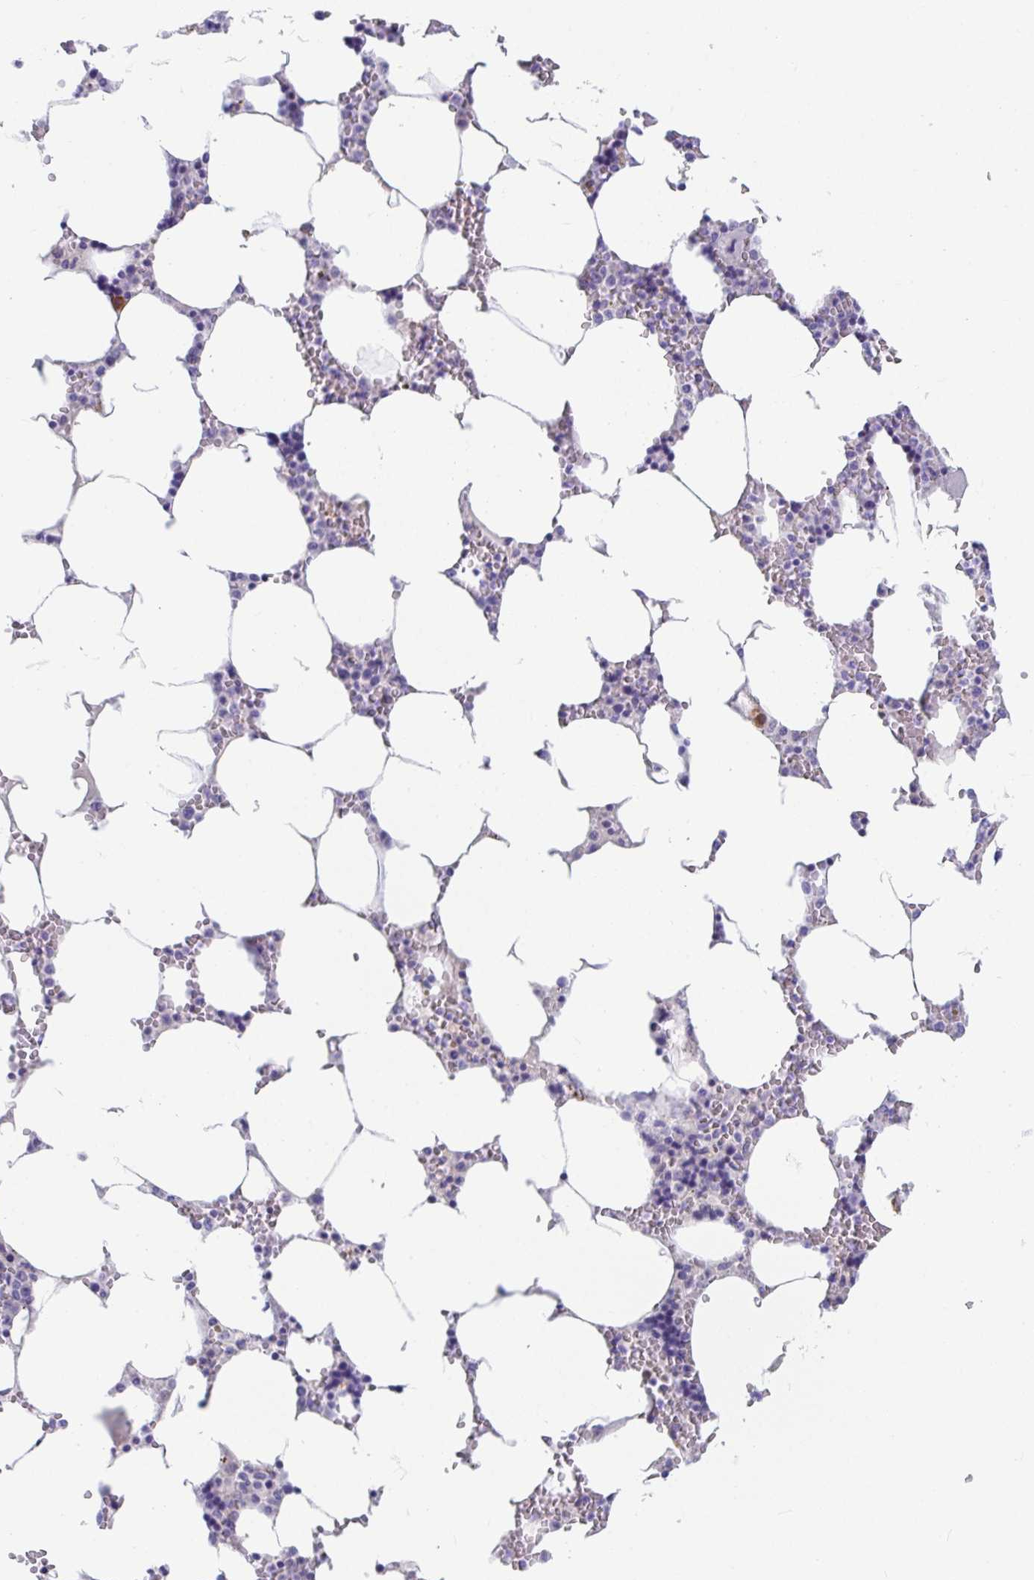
{"staining": {"intensity": "negative", "quantity": "none", "location": "none"}, "tissue": "bone marrow", "cell_type": "Hematopoietic cells", "image_type": "normal", "snomed": [{"axis": "morphology", "description": "Normal tissue, NOS"}, {"axis": "topography", "description": "Bone marrow"}], "caption": "Immunohistochemistry (IHC) histopathology image of normal bone marrow: bone marrow stained with DAB (3,3'-diaminobenzidine) displays no significant protein staining in hematopoietic cells.", "gene": "PLA2G1B", "patient": {"sex": "male", "age": 64}}